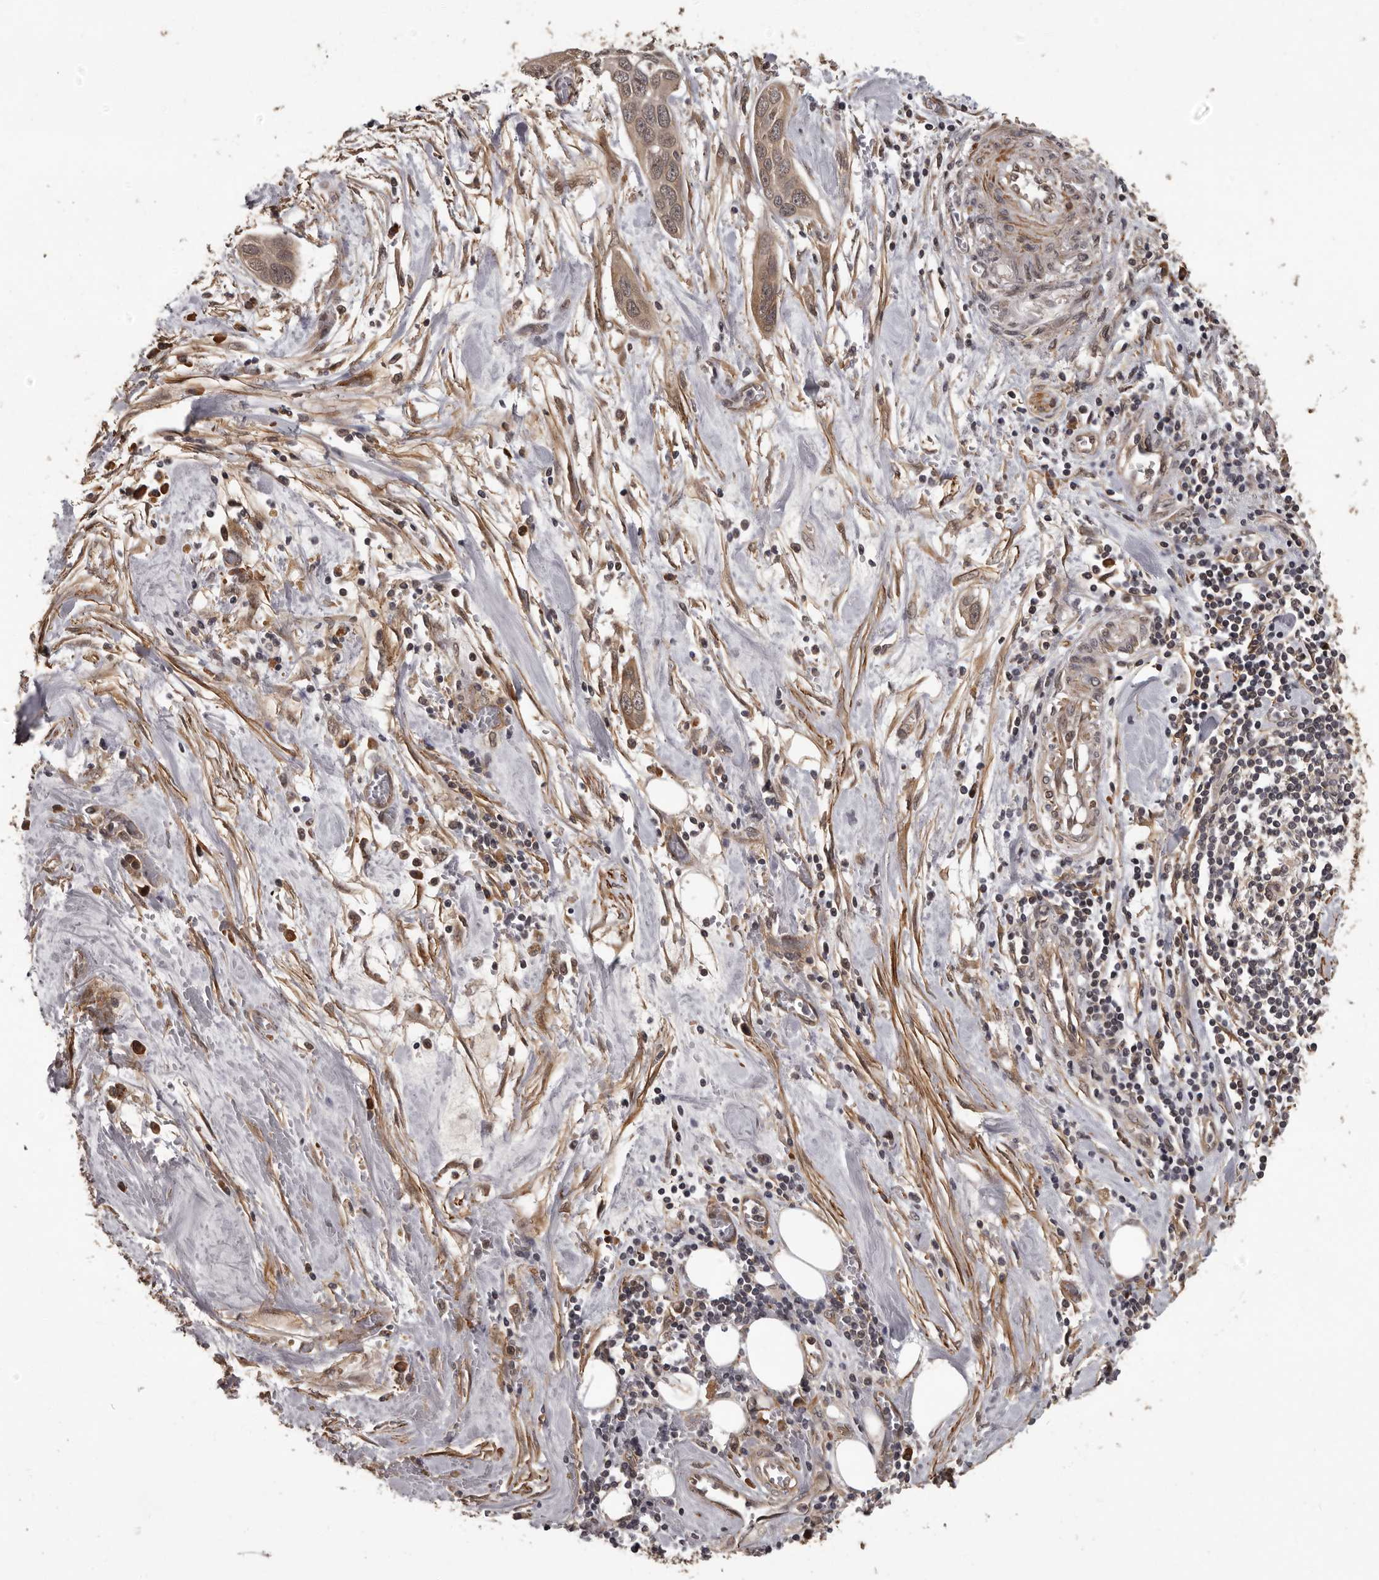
{"staining": {"intensity": "weak", "quantity": ">75%", "location": "cytoplasmic/membranous"}, "tissue": "pancreatic cancer", "cell_type": "Tumor cells", "image_type": "cancer", "snomed": [{"axis": "morphology", "description": "Adenocarcinoma, NOS"}, {"axis": "topography", "description": "Pancreas"}], "caption": "Pancreatic cancer stained for a protein (brown) exhibits weak cytoplasmic/membranous positive expression in approximately >75% of tumor cells.", "gene": "SLITRK6", "patient": {"sex": "female", "age": 60}}